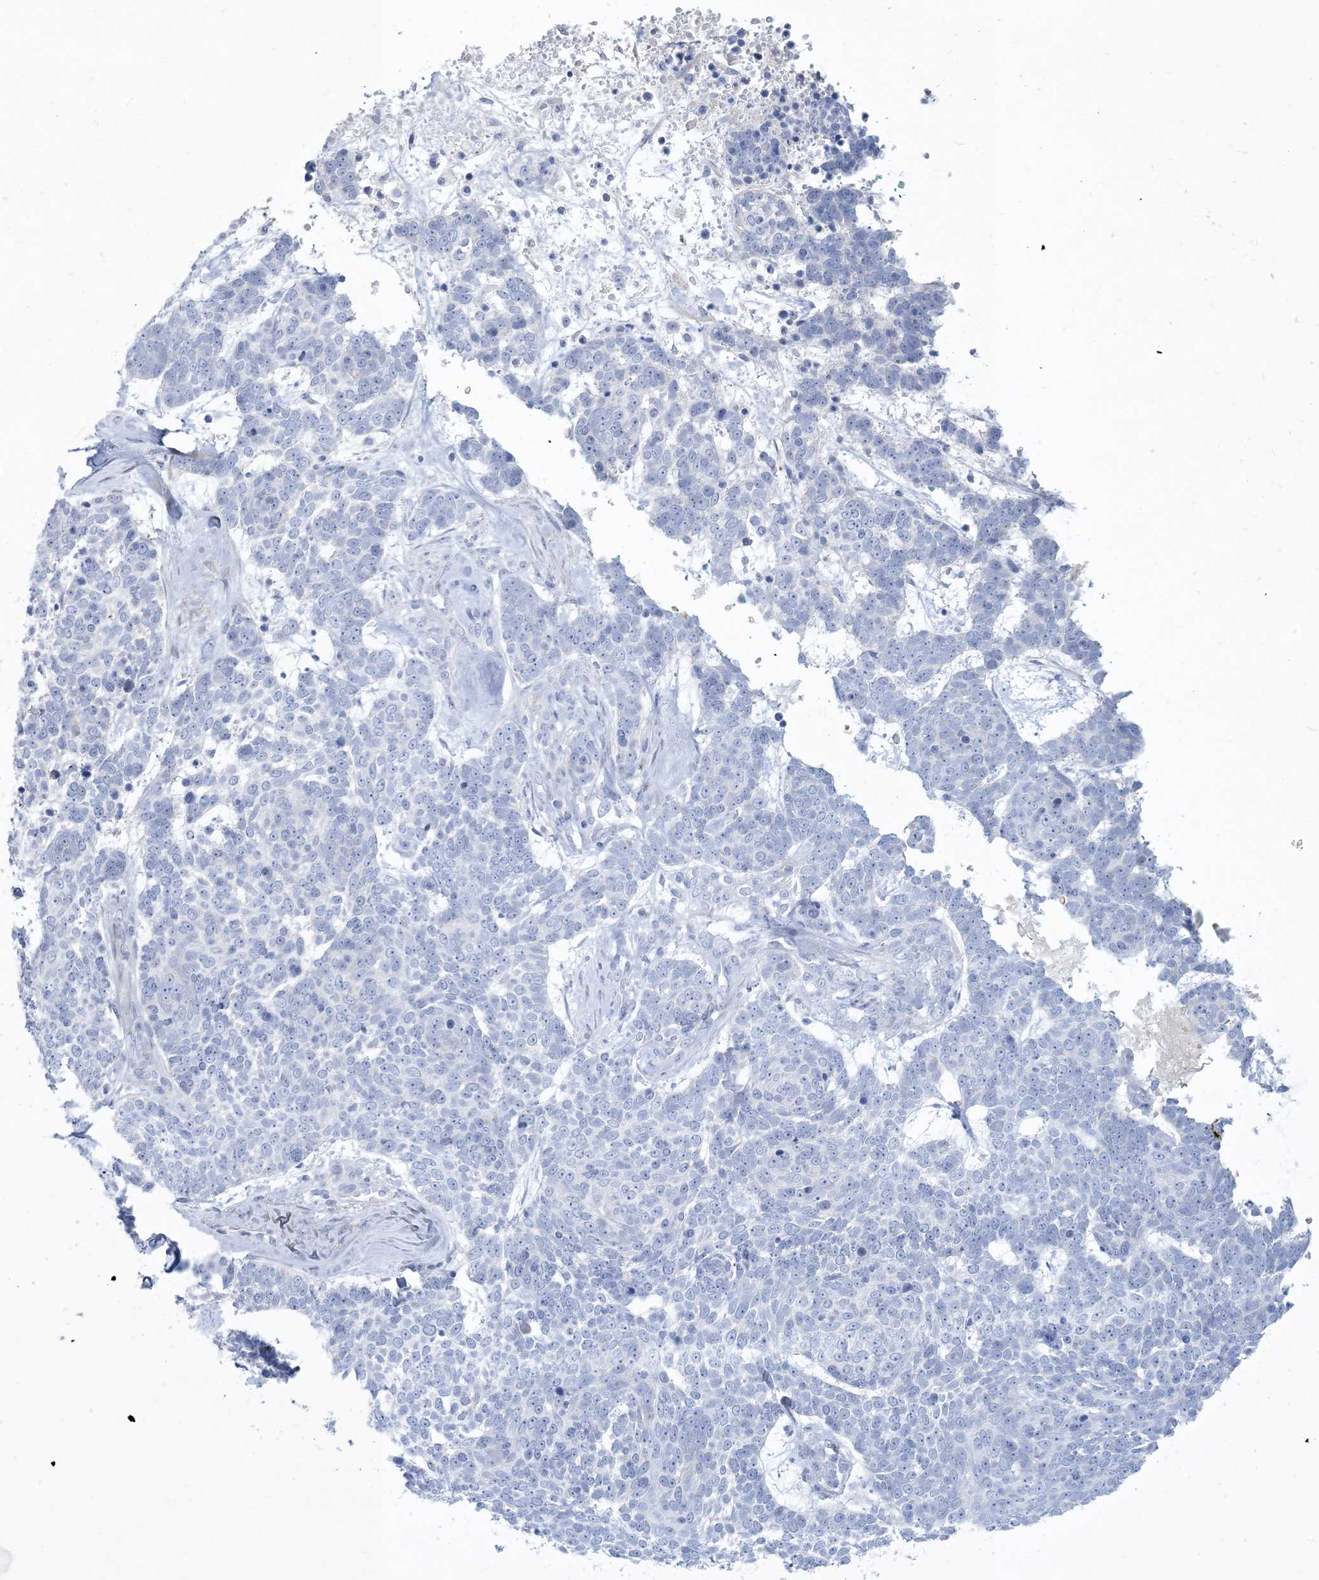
{"staining": {"intensity": "negative", "quantity": "none", "location": "none"}, "tissue": "skin cancer", "cell_type": "Tumor cells", "image_type": "cancer", "snomed": [{"axis": "morphology", "description": "Basal cell carcinoma"}, {"axis": "topography", "description": "Skin"}], "caption": "The histopathology image demonstrates no significant positivity in tumor cells of skin cancer (basal cell carcinoma). (Brightfield microscopy of DAB IHC at high magnification).", "gene": "MOXD1", "patient": {"sex": "female", "age": 81}}